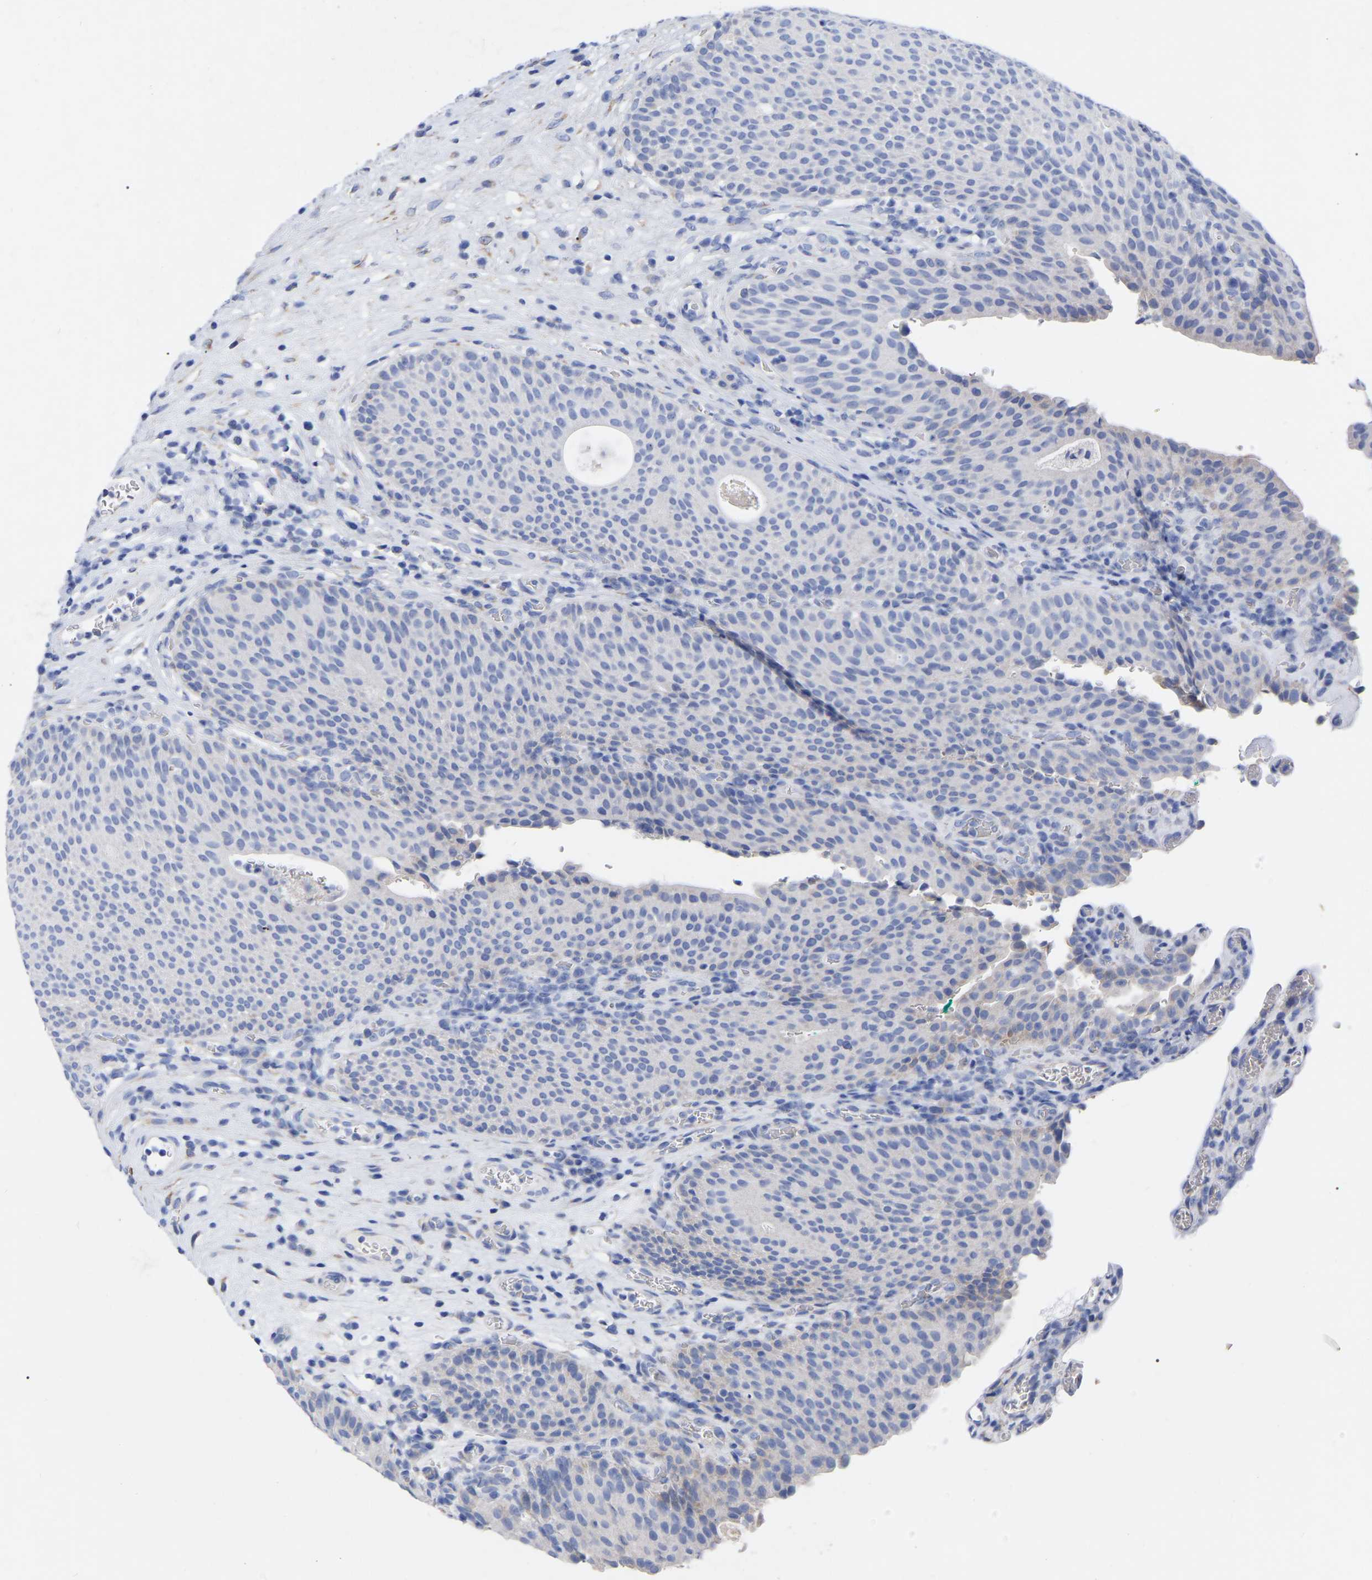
{"staining": {"intensity": "negative", "quantity": "none", "location": "none"}, "tissue": "urothelial cancer", "cell_type": "Tumor cells", "image_type": "cancer", "snomed": [{"axis": "morphology", "description": "Urothelial carcinoma, High grade"}, {"axis": "topography", "description": "Urinary bladder"}], "caption": "Image shows no significant protein positivity in tumor cells of high-grade urothelial carcinoma. (DAB (3,3'-diaminobenzidine) immunohistochemistry, high magnification).", "gene": "GDF3", "patient": {"sex": "male", "age": 74}}